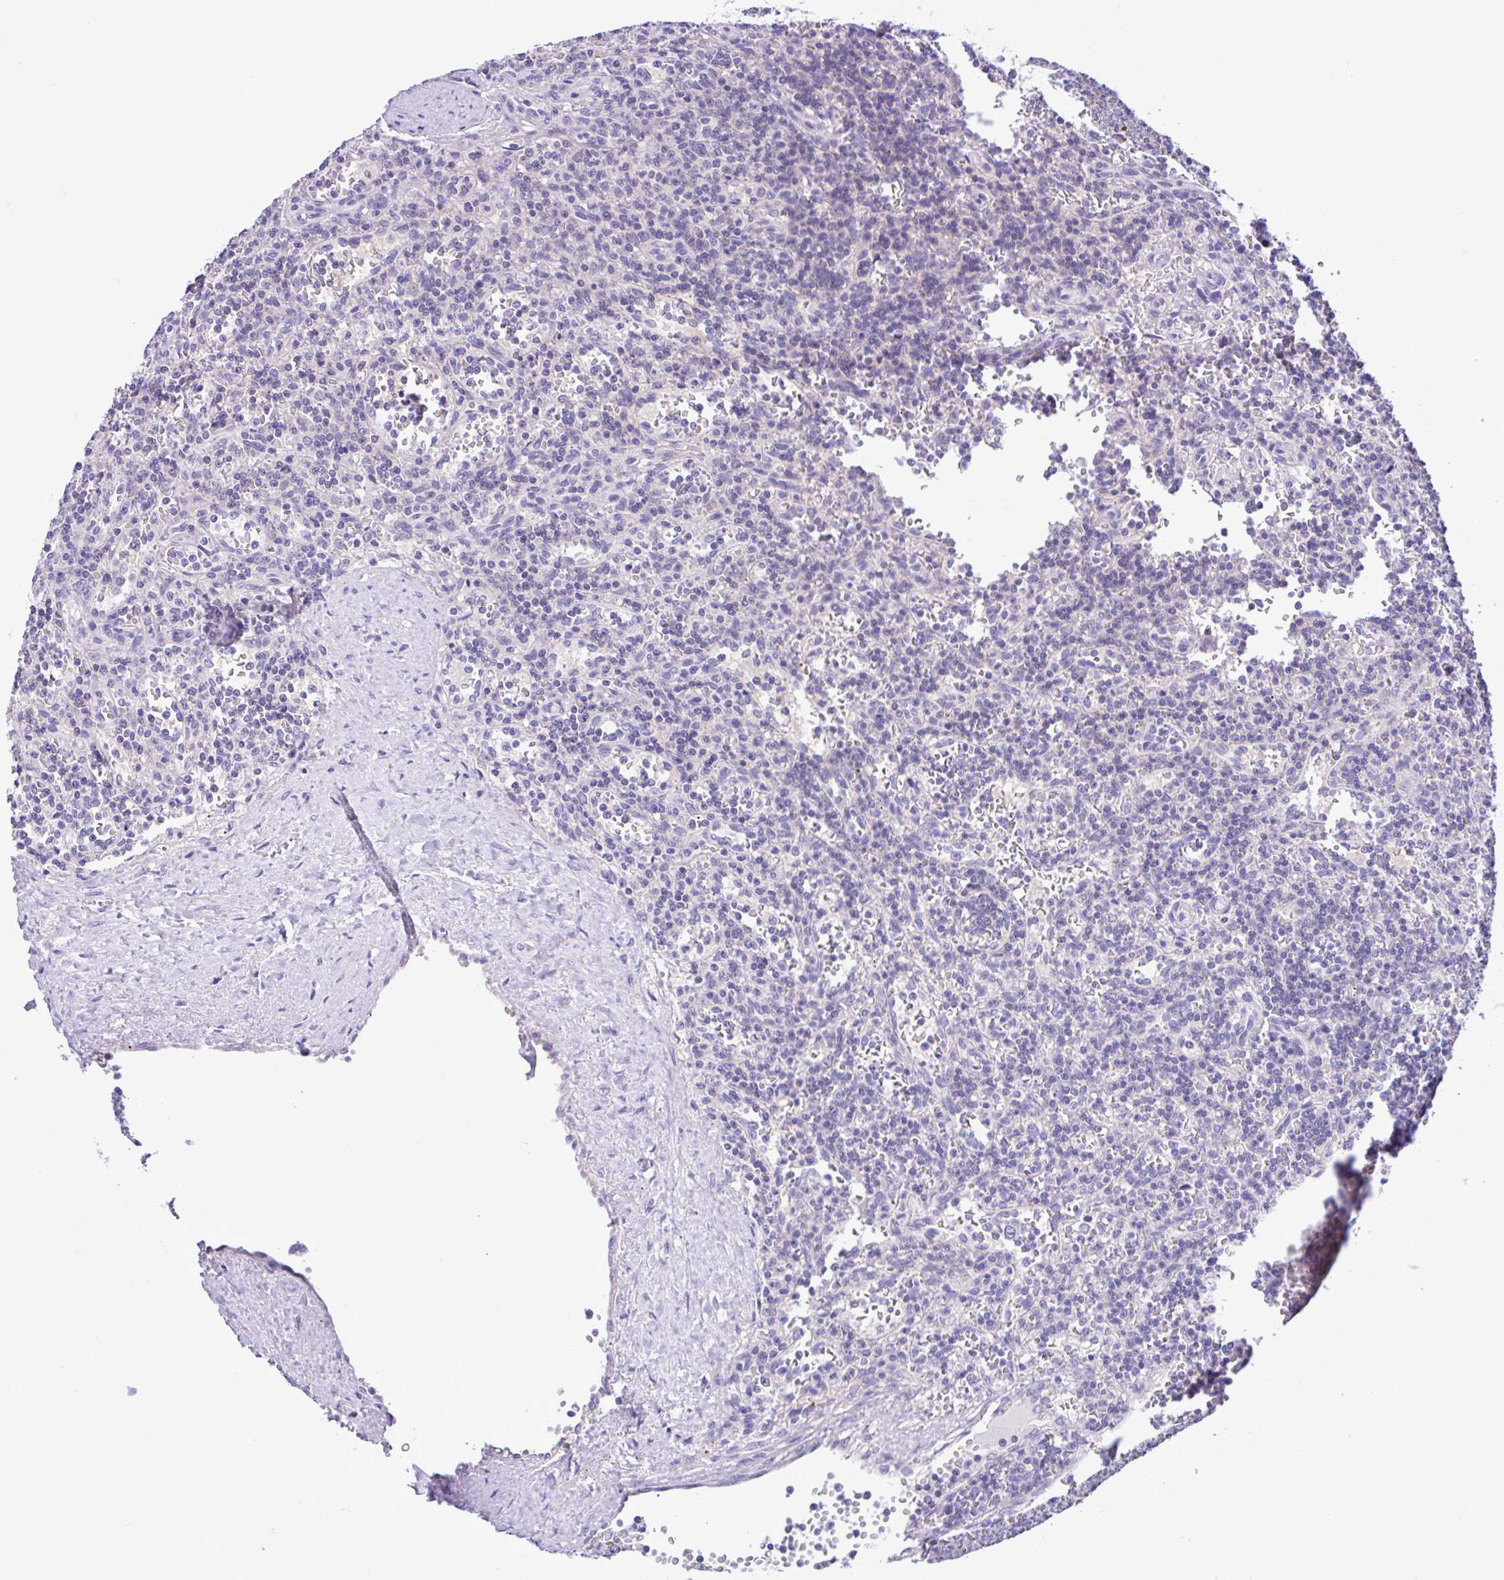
{"staining": {"intensity": "negative", "quantity": "none", "location": "none"}, "tissue": "lymphoma", "cell_type": "Tumor cells", "image_type": "cancer", "snomed": [{"axis": "morphology", "description": "Malignant lymphoma, non-Hodgkin's type, Low grade"}, {"axis": "topography", "description": "Spleen"}], "caption": "Tumor cells are negative for brown protein staining in lymphoma.", "gene": "ANO4", "patient": {"sex": "male", "age": 73}}